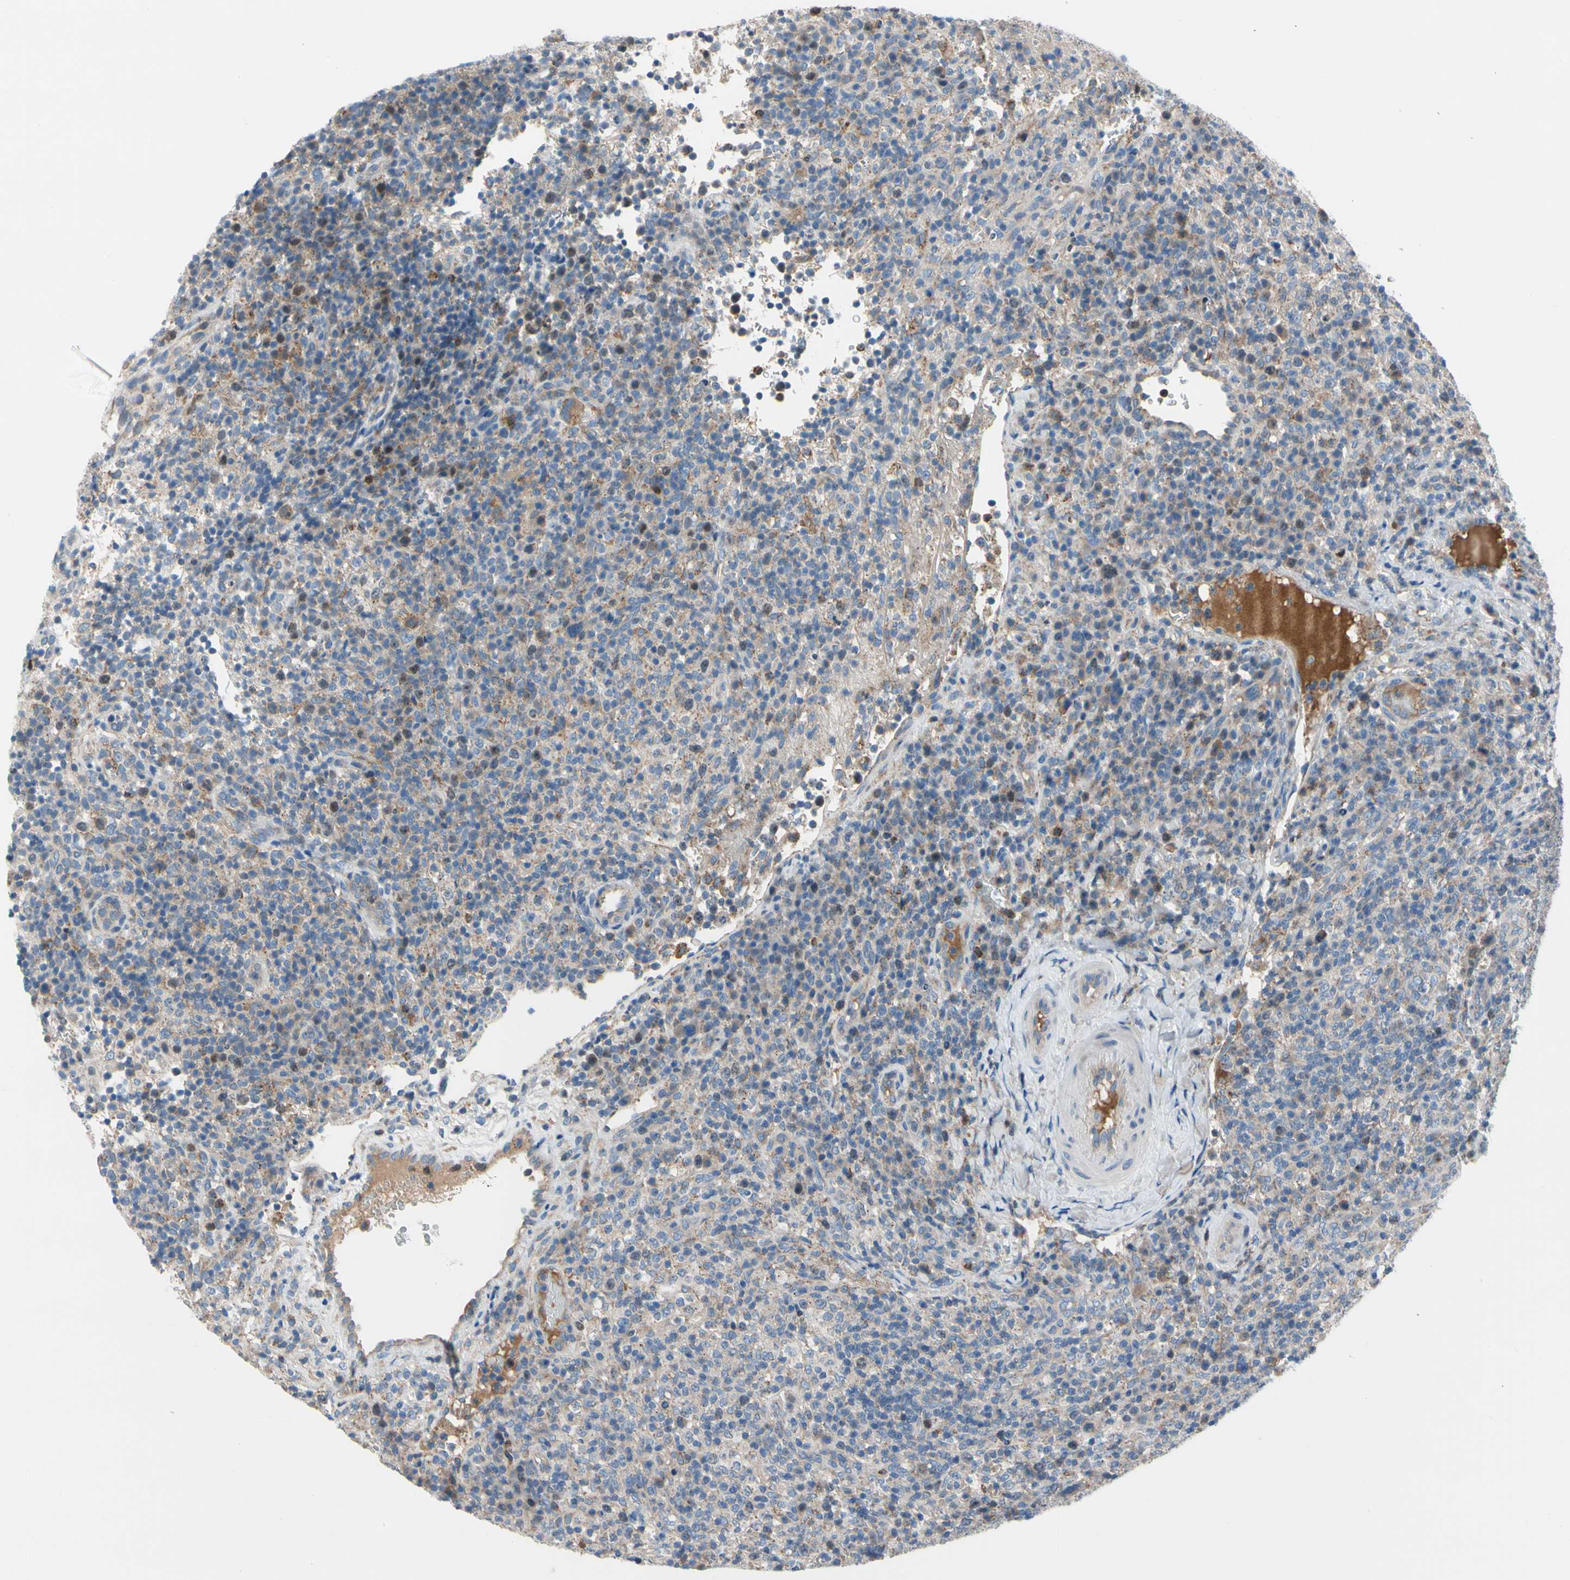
{"staining": {"intensity": "weak", "quantity": "<25%", "location": "cytoplasmic/membranous"}, "tissue": "lymphoma", "cell_type": "Tumor cells", "image_type": "cancer", "snomed": [{"axis": "morphology", "description": "Malignant lymphoma, non-Hodgkin's type, High grade"}, {"axis": "topography", "description": "Lymph node"}], "caption": "High power microscopy micrograph of an IHC micrograph of malignant lymphoma, non-Hodgkin's type (high-grade), revealing no significant expression in tumor cells.", "gene": "HJURP", "patient": {"sex": "female", "age": 76}}